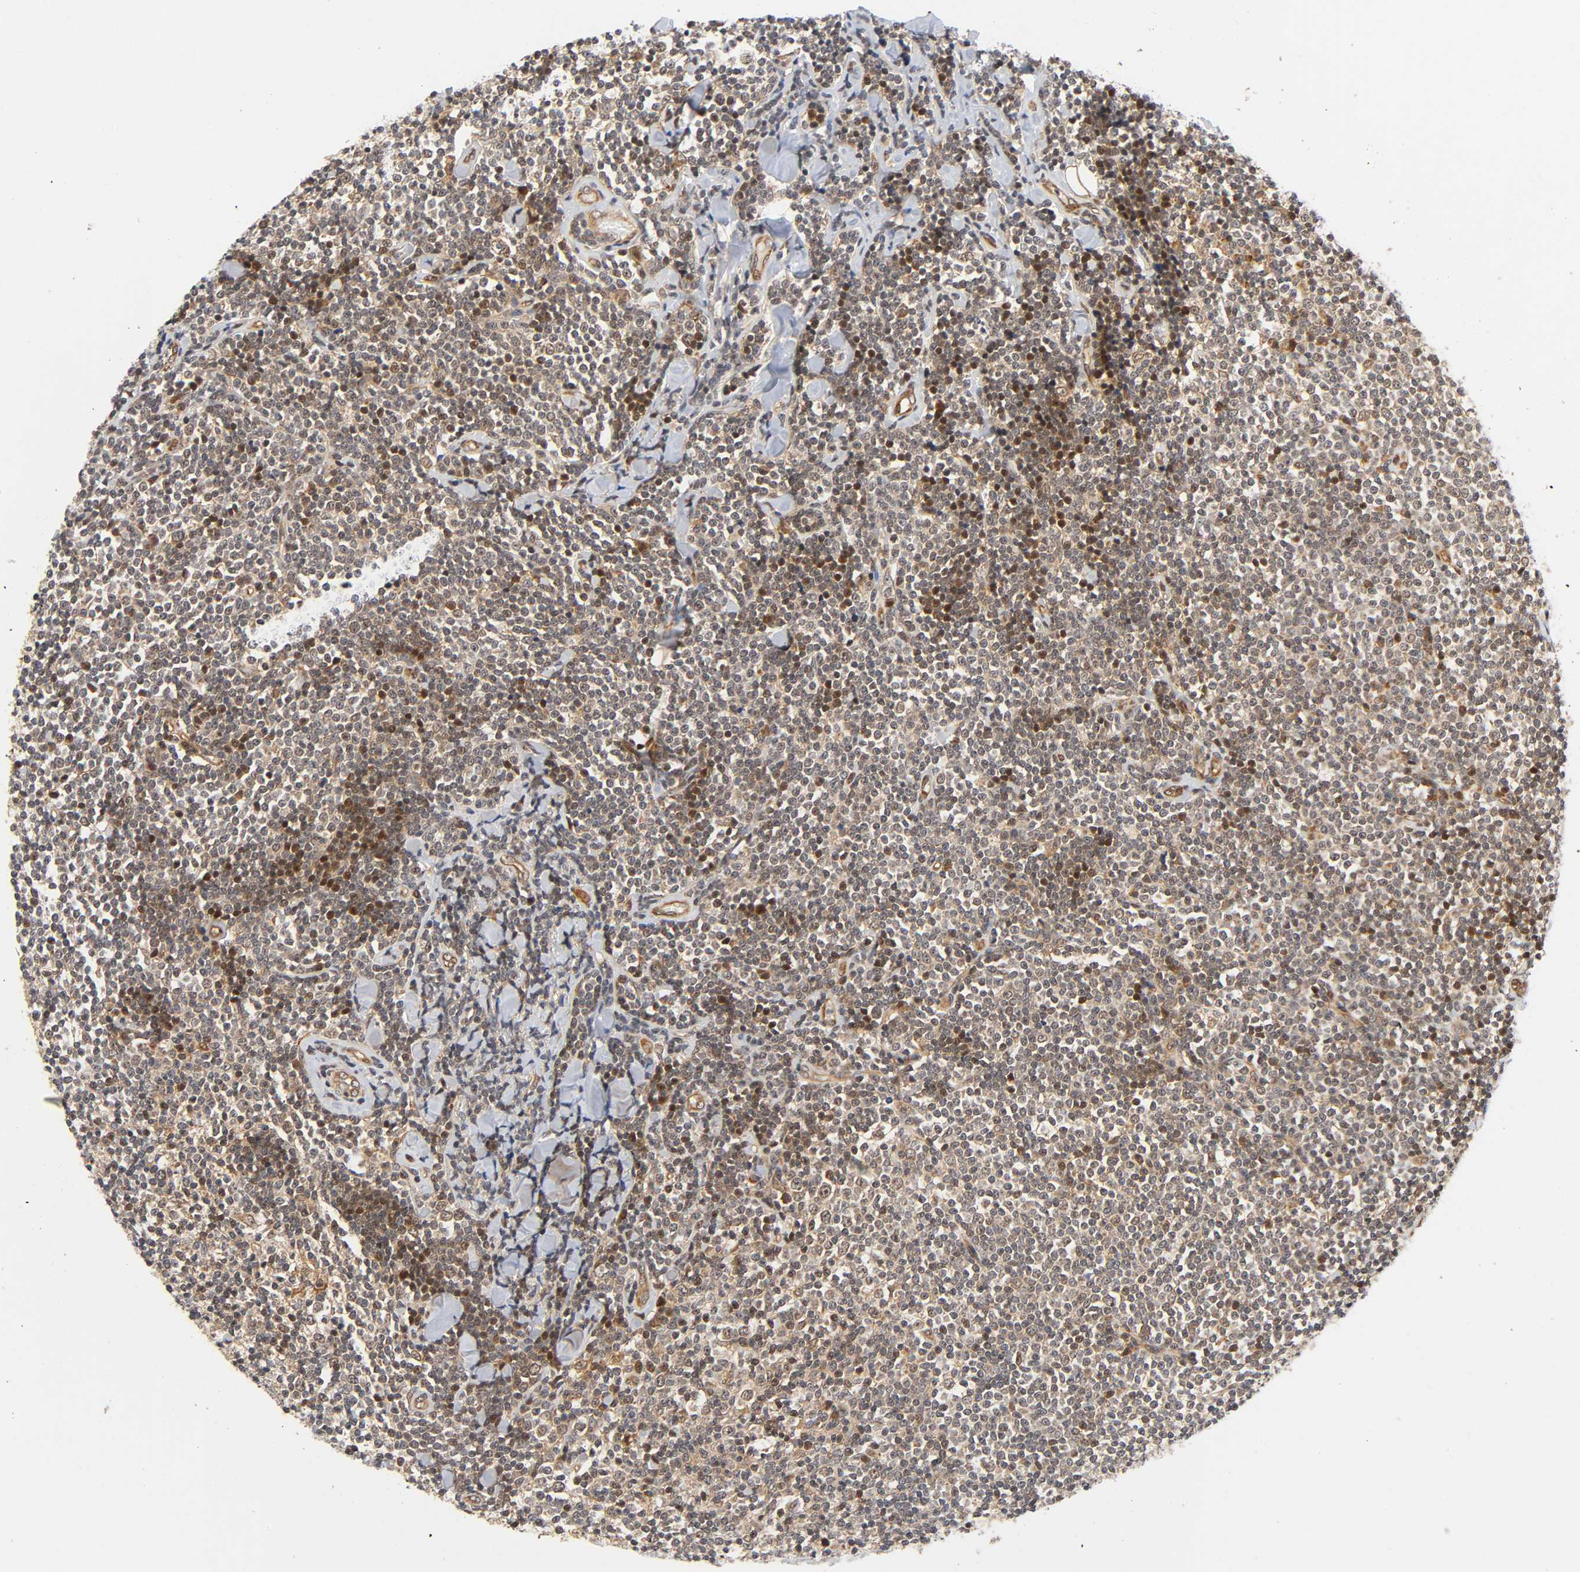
{"staining": {"intensity": "moderate", "quantity": "<25%", "location": "cytoplasmic/membranous,nuclear"}, "tissue": "lymphoma", "cell_type": "Tumor cells", "image_type": "cancer", "snomed": [{"axis": "morphology", "description": "Malignant lymphoma, non-Hodgkin's type, Low grade"}, {"axis": "topography", "description": "Soft tissue"}], "caption": "Protein staining demonstrates moderate cytoplasmic/membranous and nuclear staining in approximately <25% of tumor cells in low-grade malignant lymphoma, non-Hodgkin's type. Nuclei are stained in blue.", "gene": "IQCJ-SCHIP1", "patient": {"sex": "male", "age": 92}}